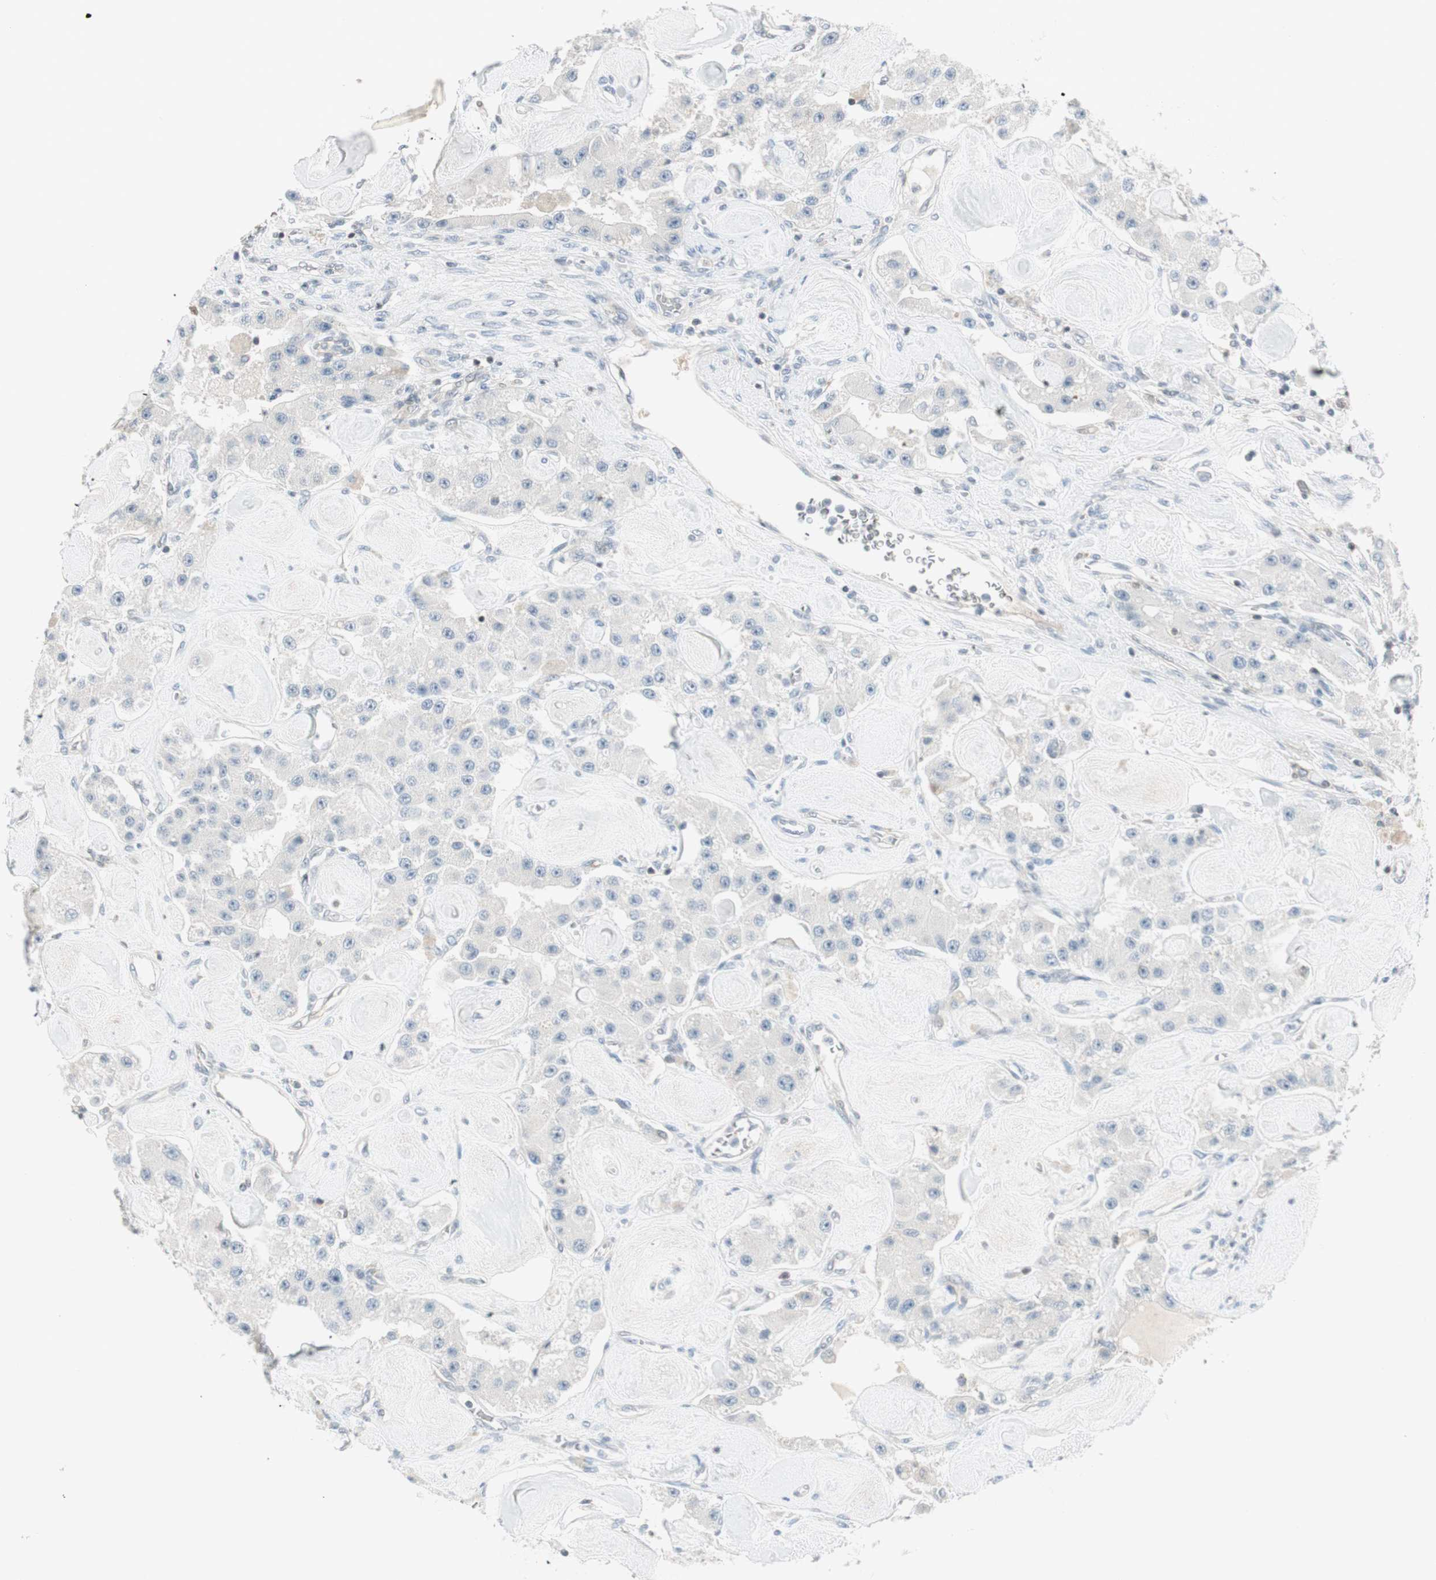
{"staining": {"intensity": "negative", "quantity": "none", "location": "none"}, "tissue": "carcinoid", "cell_type": "Tumor cells", "image_type": "cancer", "snomed": [{"axis": "morphology", "description": "Carcinoid, malignant, NOS"}, {"axis": "topography", "description": "Pancreas"}], "caption": "High power microscopy histopathology image of an IHC photomicrograph of carcinoid (malignant), revealing no significant staining in tumor cells. Brightfield microscopy of immunohistochemistry (IHC) stained with DAB (3,3'-diaminobenzidine) (brown) and hematoxylin (blue), captured at high magnification.", "gene": "MAP4K1", "patient": {"sex": "male", "age": 41}}